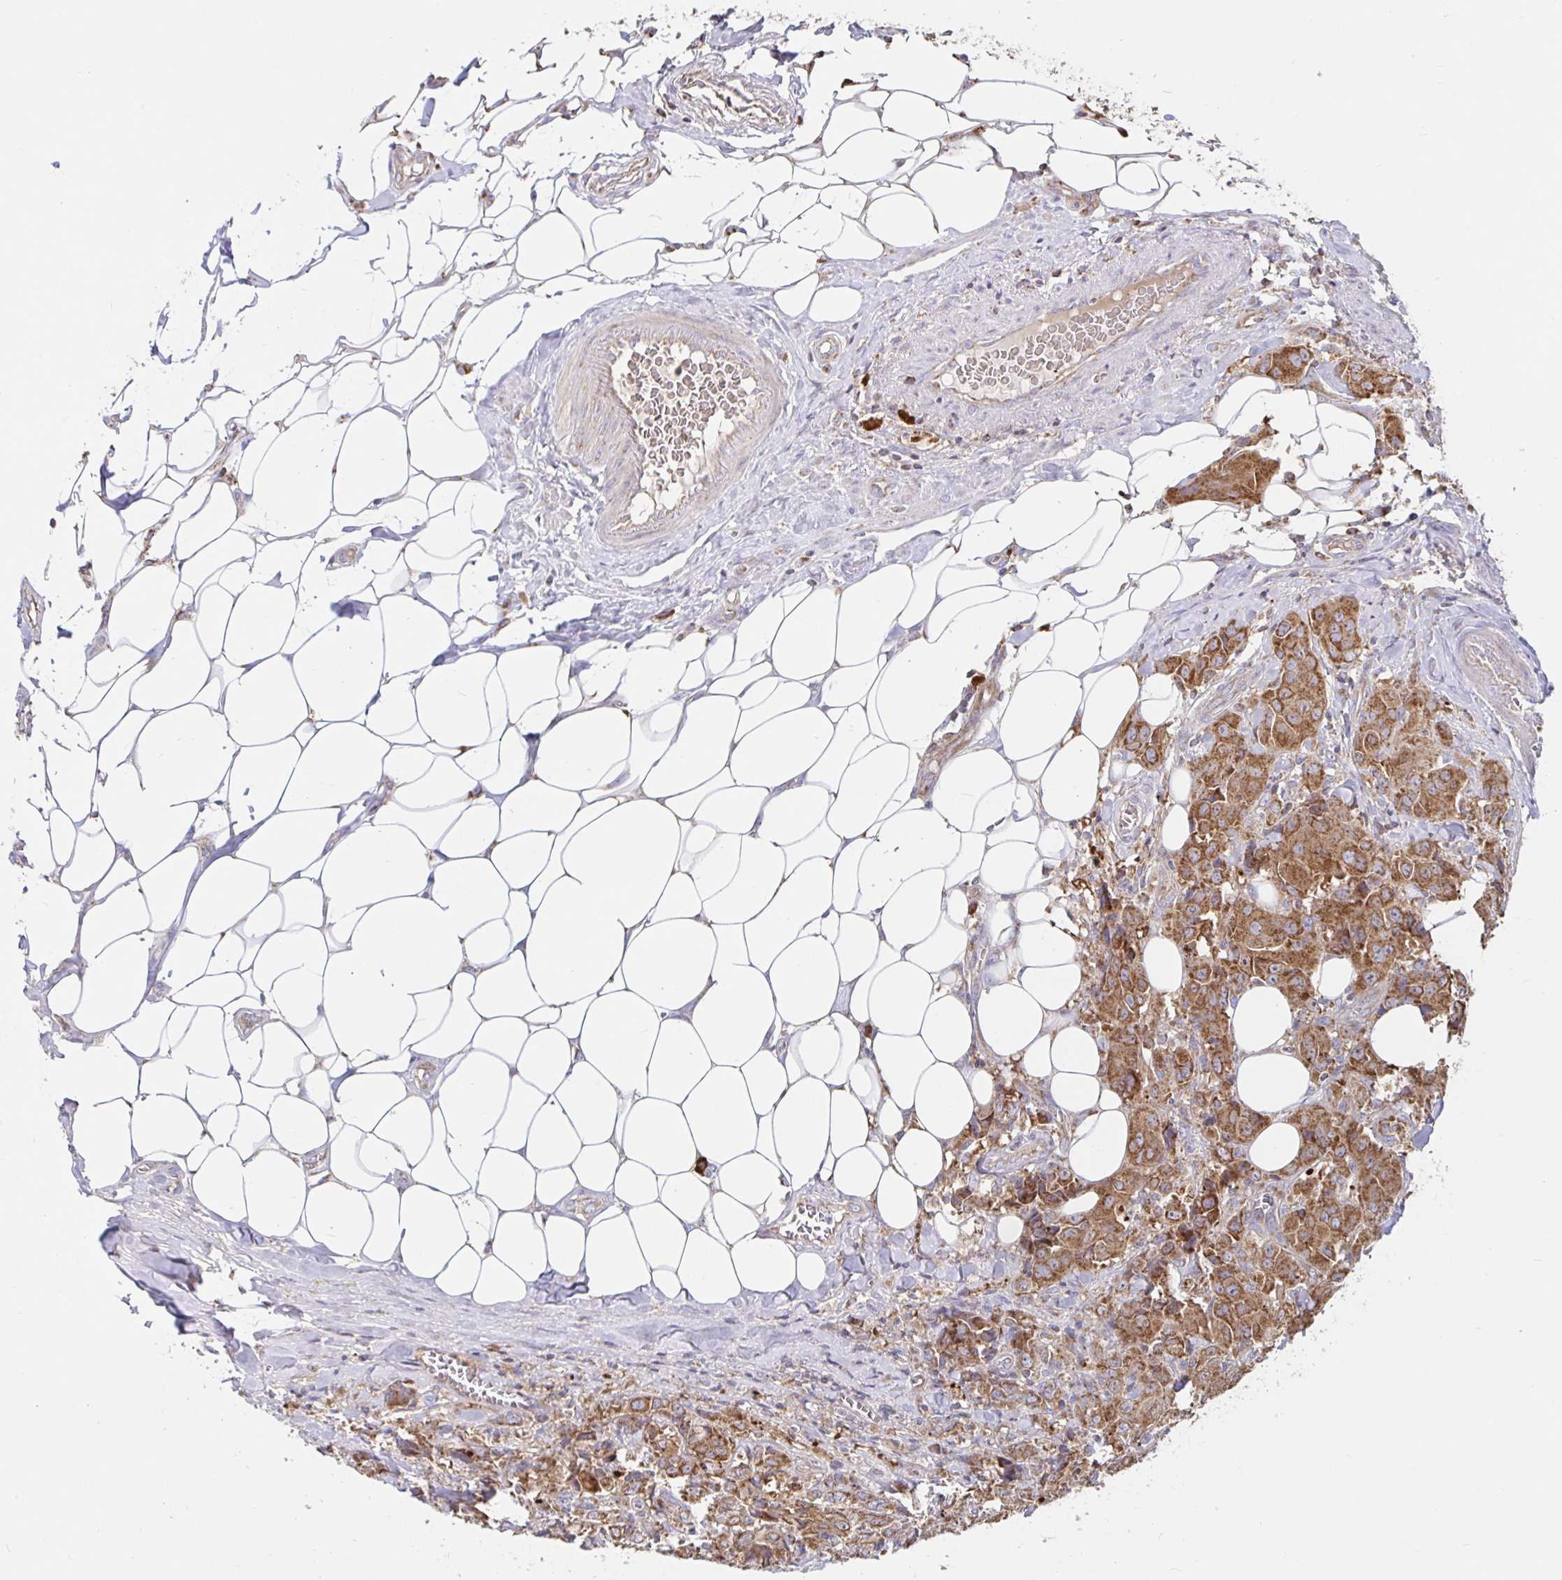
{"staining": {"intensity": "moderate", "quantity": ">75%", "location": "cytoplasmic/membranous"}, "tissue": "breast cancer", "cell_type": "Tumor cells", "image_type": "cancer", "snomed": [{"axis": "morphology", "description": "Normal tissue, NOS"}, {"axis": "morphology", "description": "Duct carcinoma"}, {"axis": "topography", "description": "Breast"}], "caption": "This is an image of immunohistochemistry staining of breast cancer (intraductal carcinoma), which shows moderate positivity in the cytoplasmic/membranous of tumor cells.", "gene": "PRDX3", "patient": {"sex": "female", "age": 43}}